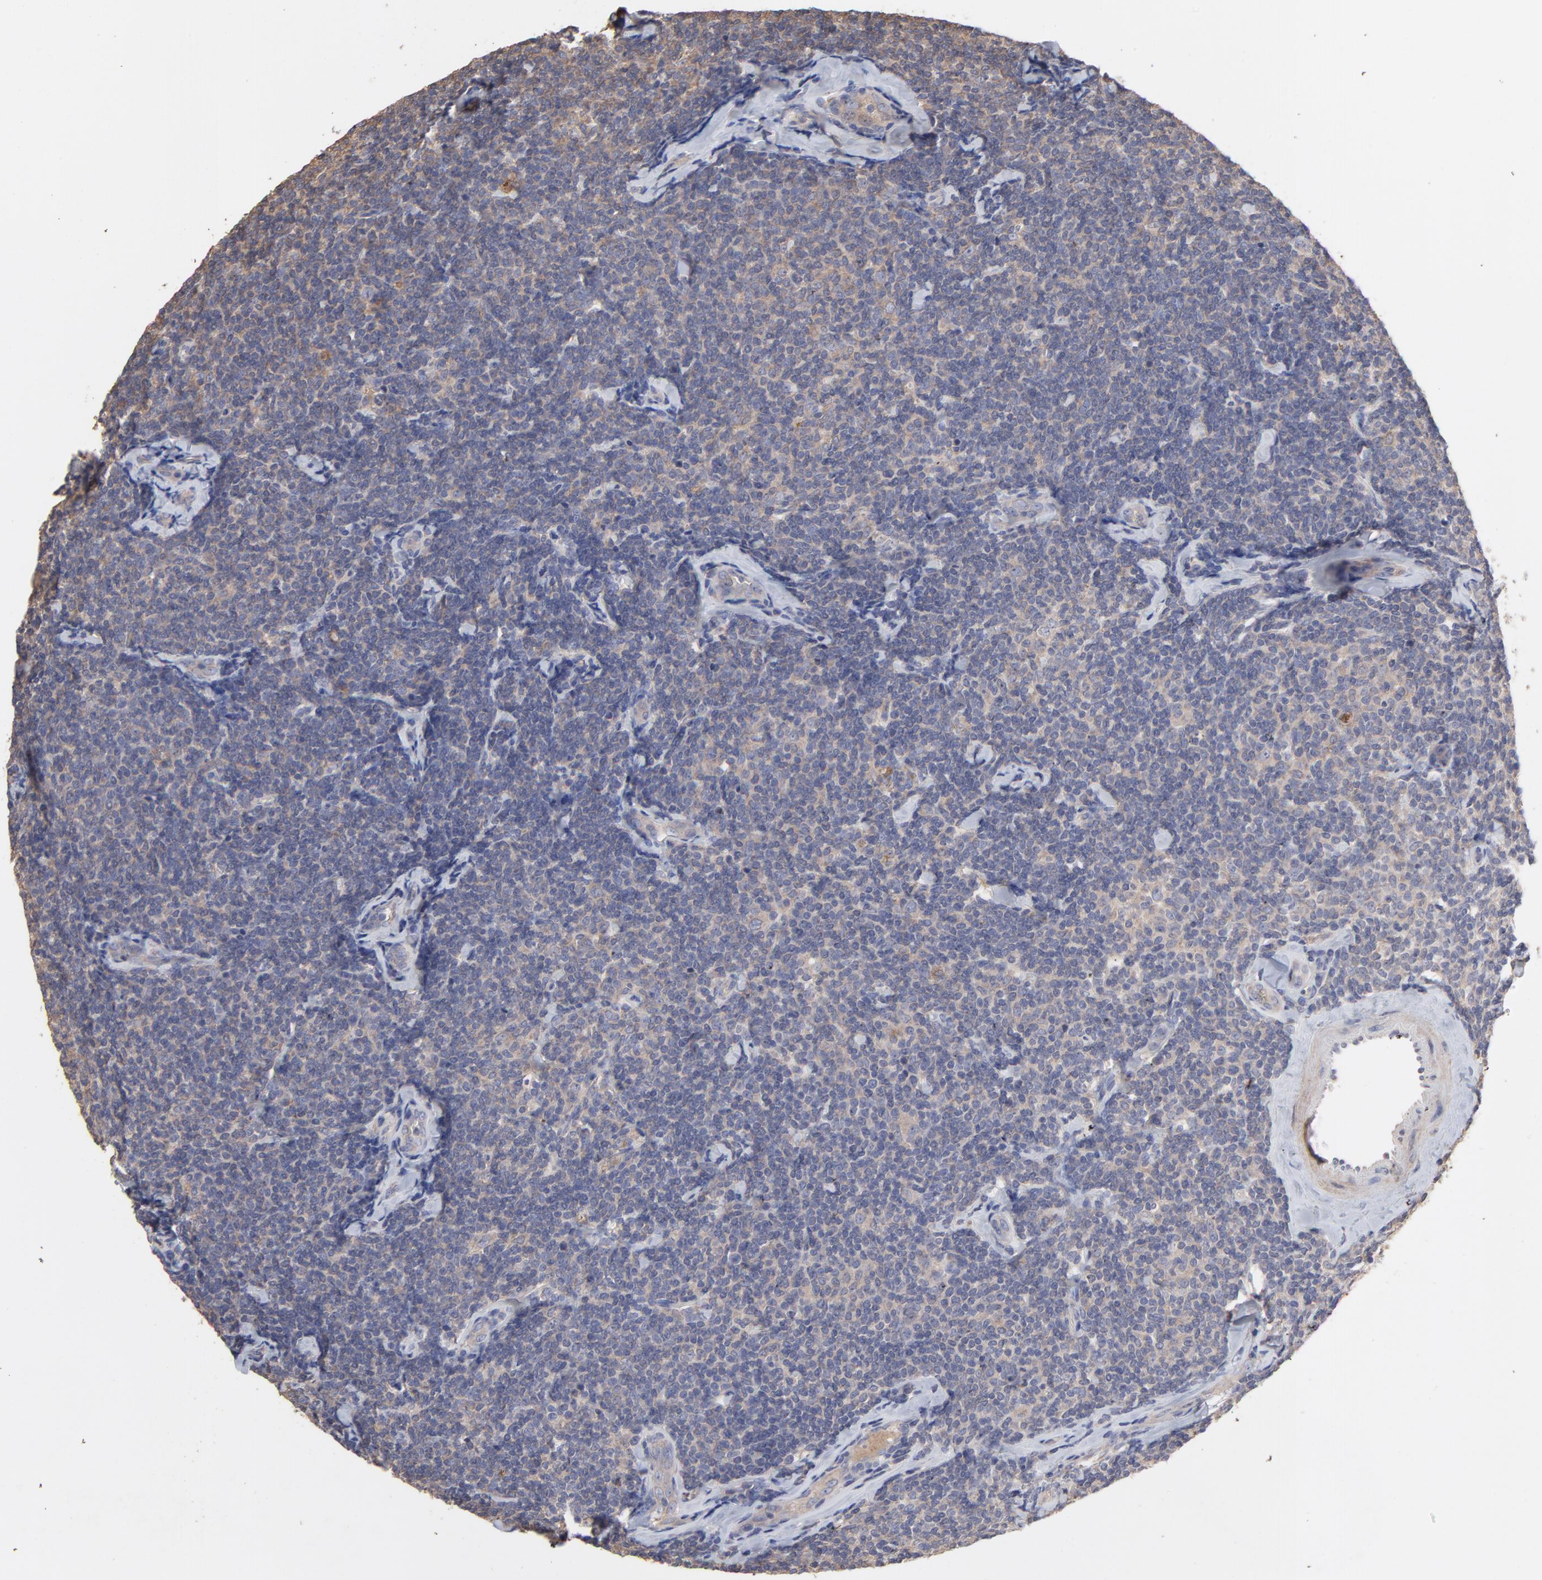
{"staining": {"intensity": "weak", "quantity": "<25%", "location": "cytoplasmic/membranous"}, "tissue": "lymphoma", "cell_type": "Tumor cells", "image_type": "cancer", "snomed": [{"axis": "morphology", "description": "Malignant lymphoma, non-Hodgkin's type, Low grade"}, {"axis": "topography", "description": "Lymph node"}], "caption": "Immunohistochemical staining of low-grade malignant lymphoma, non-Hodgkin's type shows no significant positivity in tumor cells. Brightfield microscopy of IHC stained with DAB (brown) and hematoxylin (blue), captured at high magnification.", "gene": "TANGO2", "patient": {"sex": "female", "age": 56}}